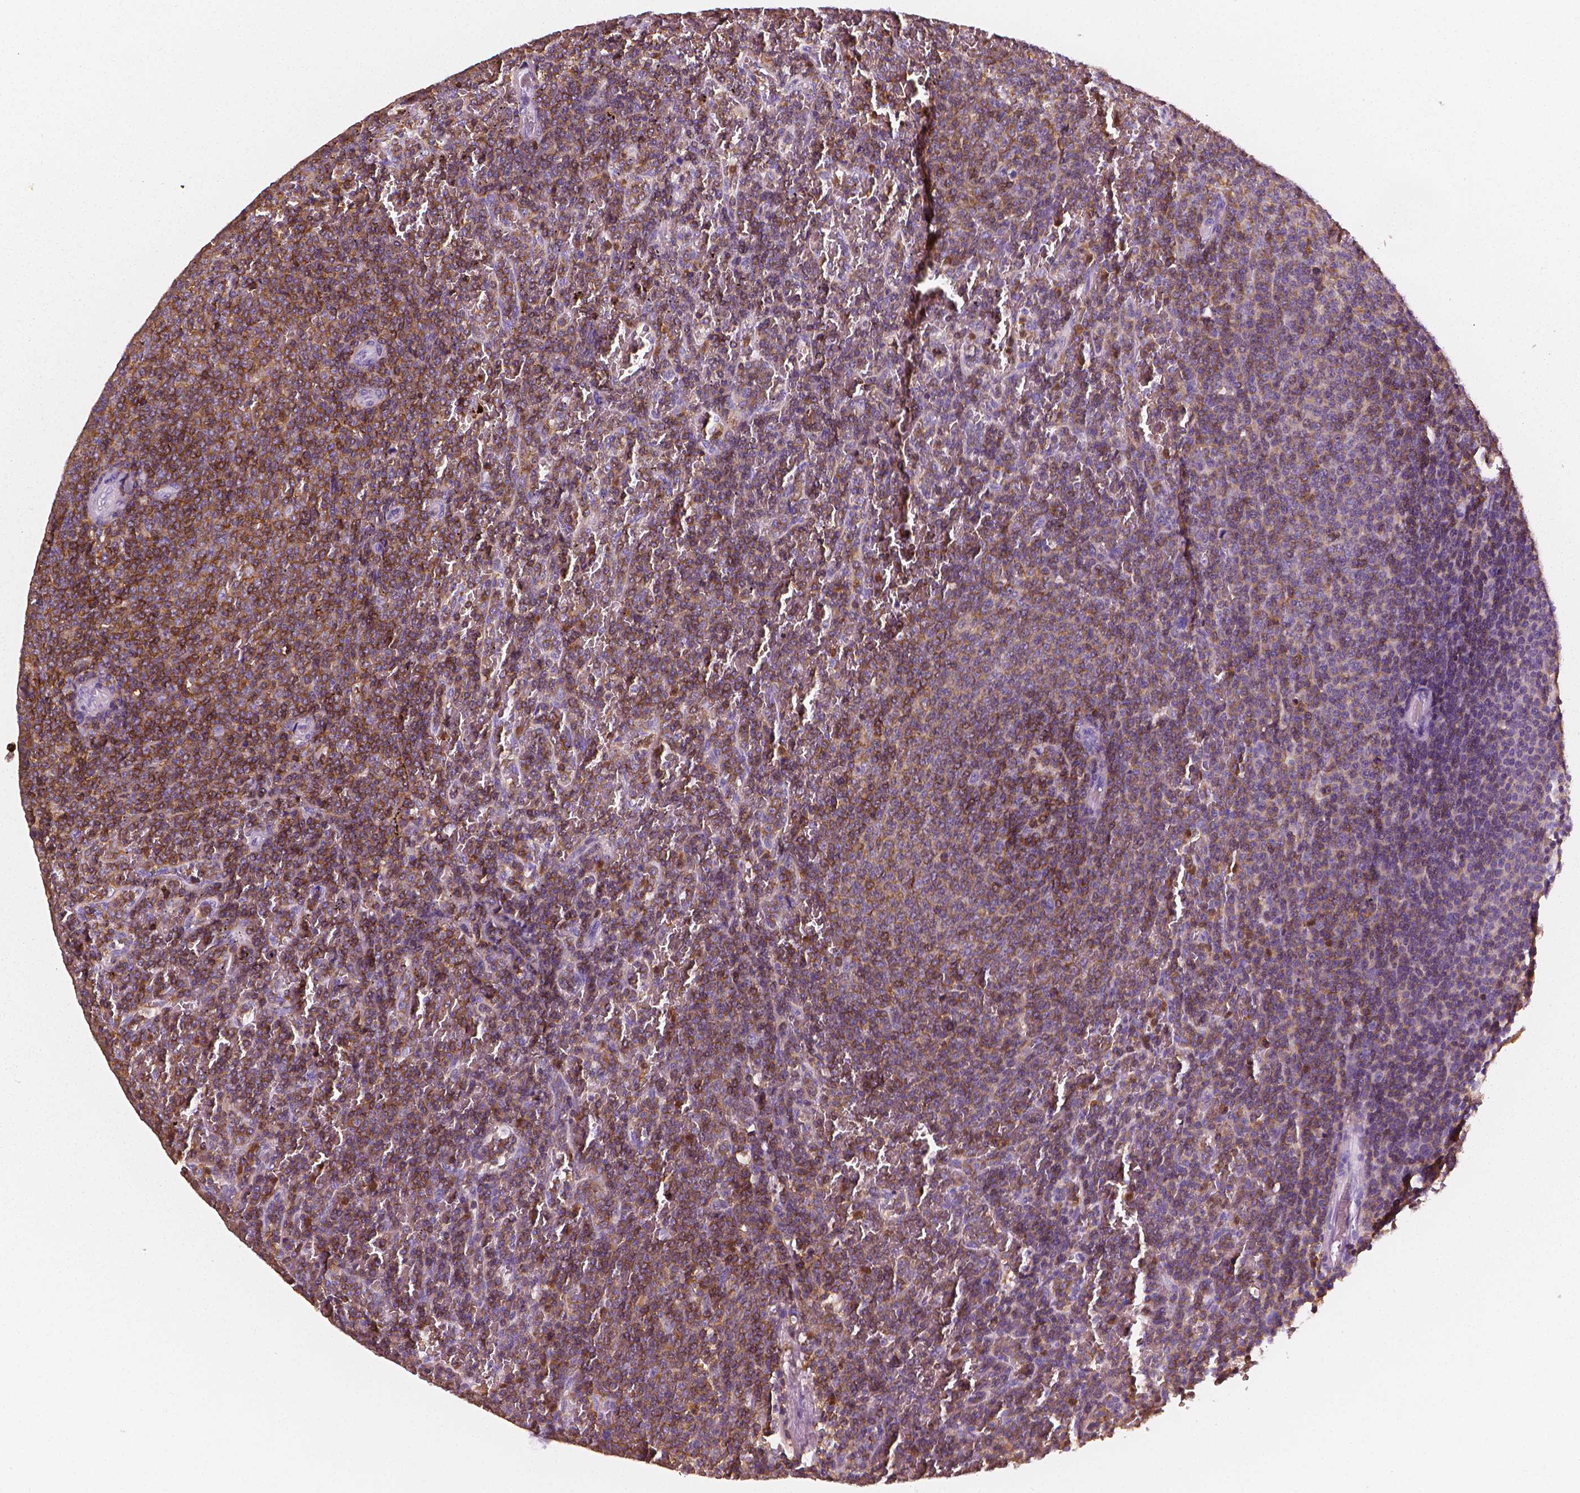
{"staining": {"intensity": "strong", "quantity": ">75%", "location": "cytoplasmic/membranous"}, "tissue": "lymphoma", "cell_type": "Tumor cells", "image_type": "cancer", "snomed": [{"axis": "morphology", "description": "Malignant lymphoma, non-Hodgkin's type, Low grade"}, {"axis": "topography", "description": "Spleen"}], "caption": "Immunohistochemical staining of lymphoma demonstrates strong cytoplasmic/membranous protein expression in about >75% of tumor cells.", "gene": "PTPRC", "patient": {"sex": "female", "age": 77}}